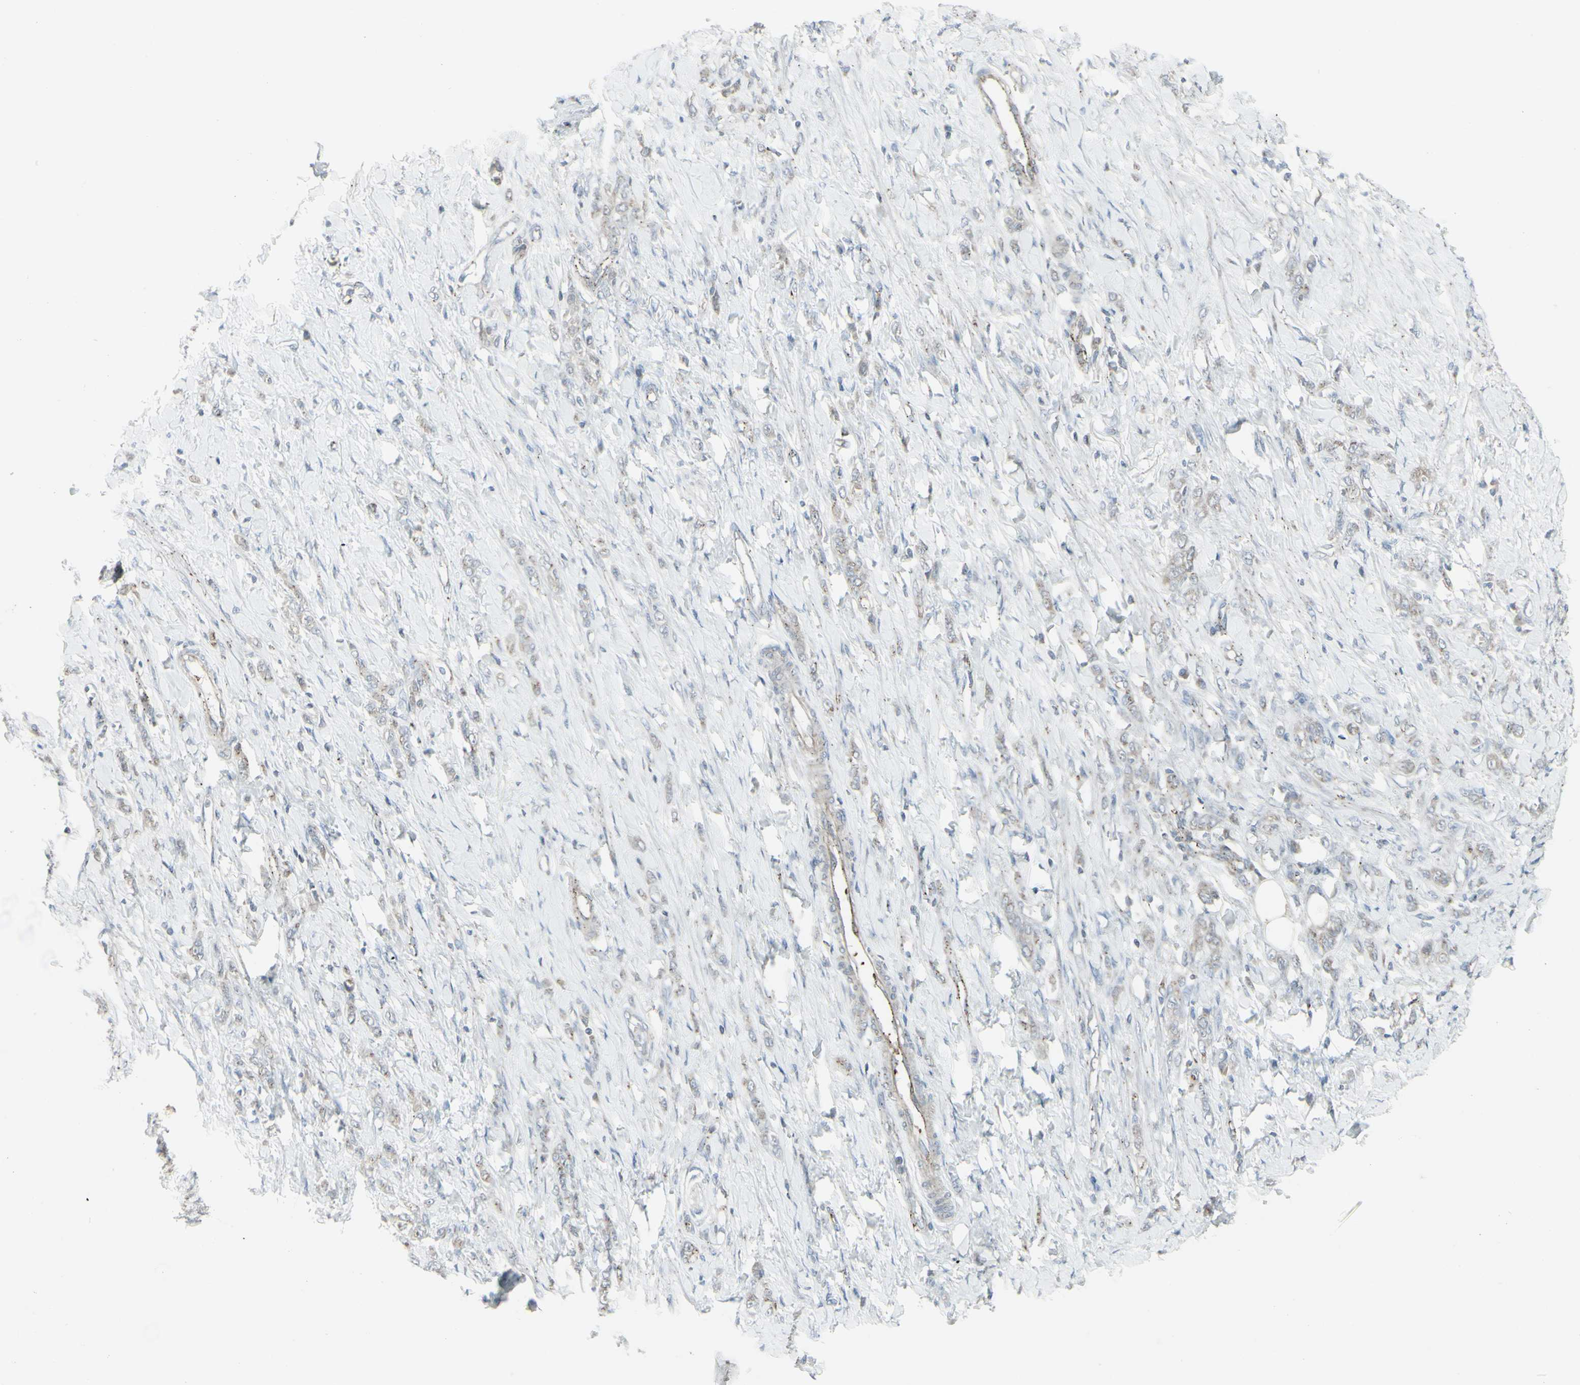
{"staining": {"intensity": "negative", "quantity": "none", "location": "none"}, "tissue": "stomach cancer", "cell_type": "Tumor cells", "image_type": "cancer", "snomed": [{"axis": "morphology", "description": "Adenocarcinoma, NOS"}, {"axis": "topography", "description": "Stomach"}], "caption": "A high-resolution micrograph shows IHC staining of adenocarcinoma (stomach), which displays no significant positivity in tumor cells.", "gene": "GALNT6", "patient": {"sex": "male", "age": 82}}